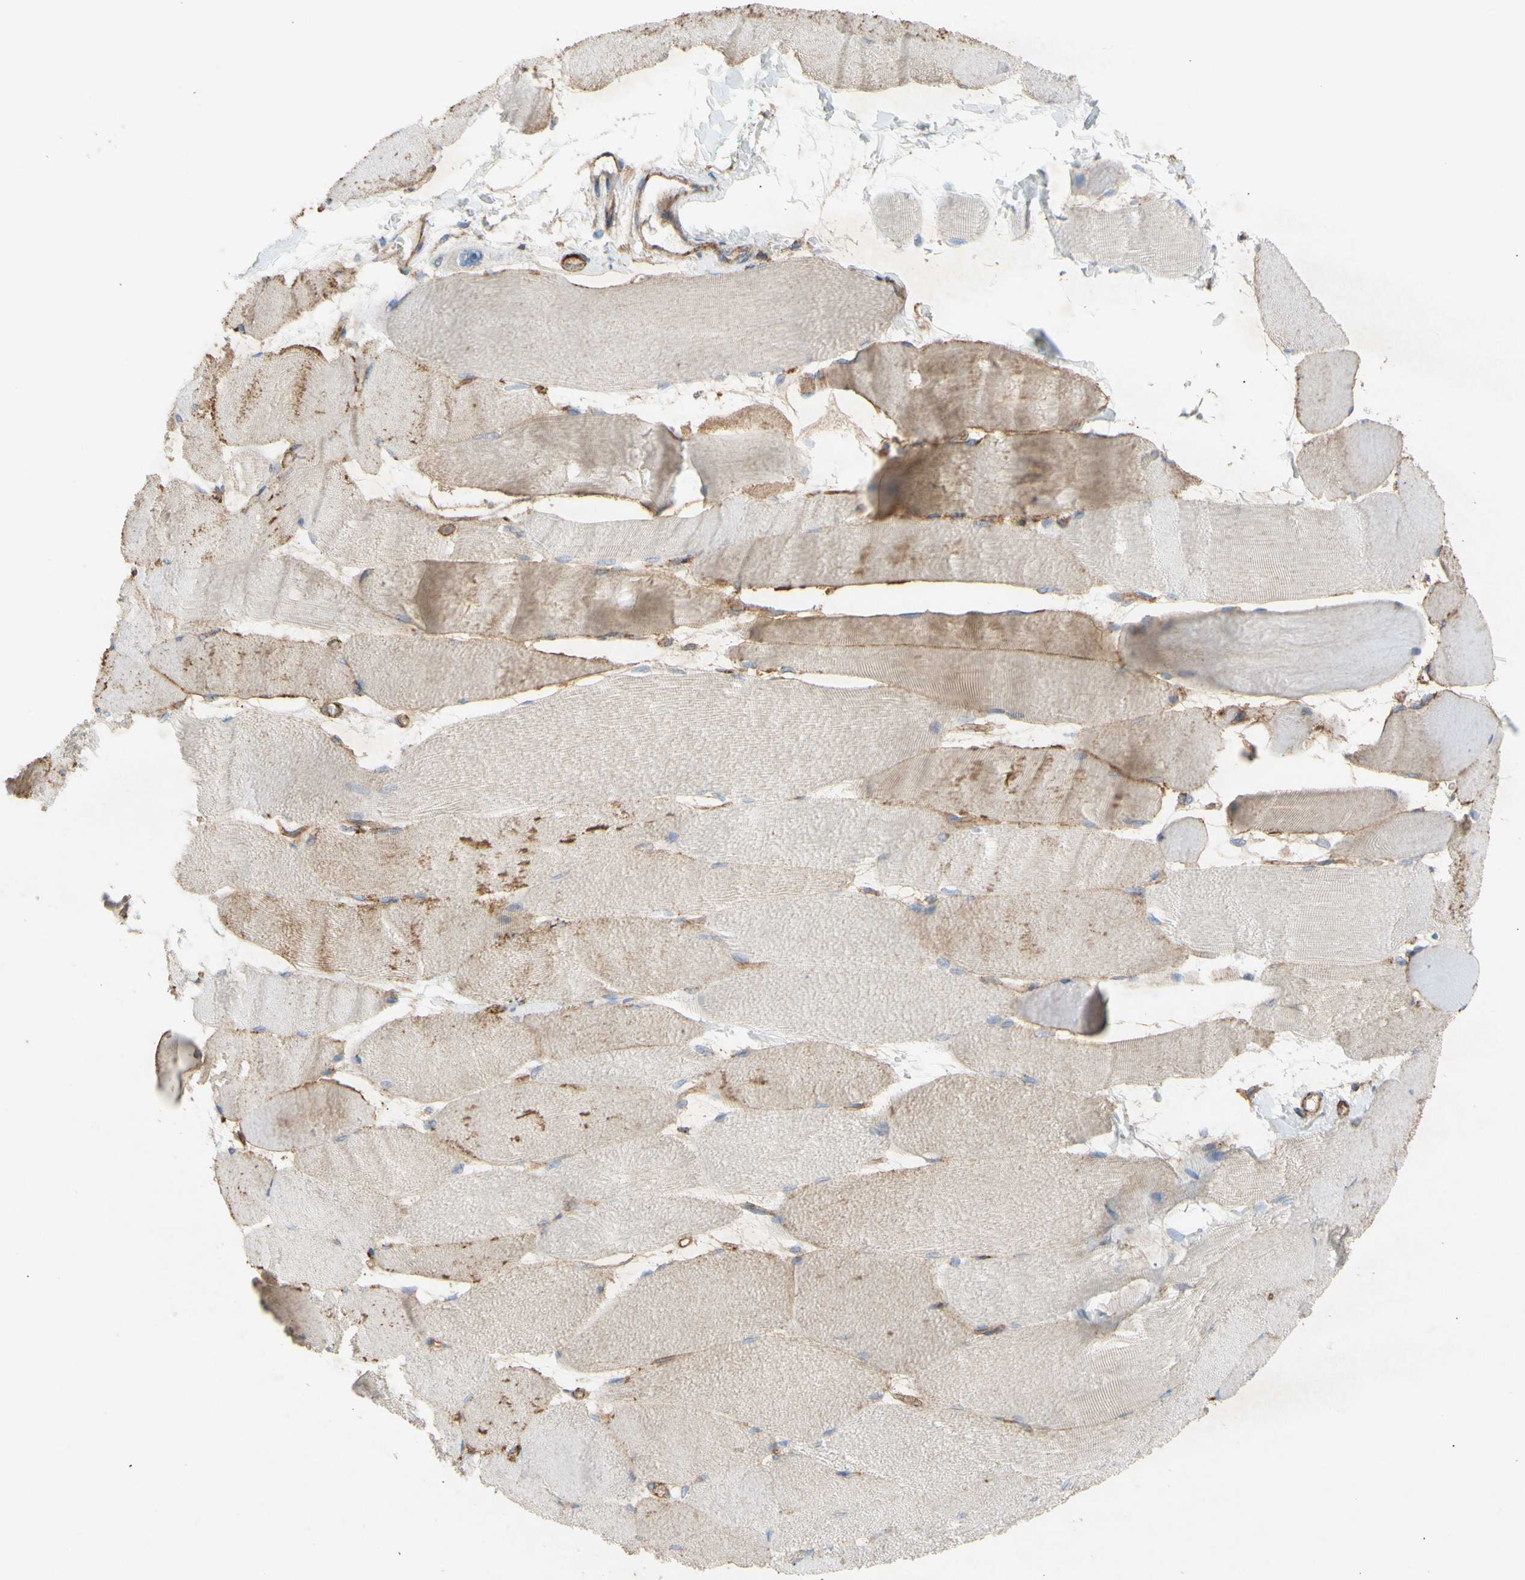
{"staining": {"intensity": "weak", "quantity": "25%-75%", "location": "cytoplasmic/membranous"}, "tissue": "skeletal muscle", "cell_type": "Myocytes", "image_type": "normal", "snomed": [{"axis": "morphology", "description": "Normal tissue, NOS"}, {"axis": "morphology", "description": "Squamous cell carcinoma, NOS"}, {"axis": "topography", "description": "Skeletal muscle"}], "caption": "Immunohistochemistry (IHC) image of benign human skeletal muscle stained for a protein (brown), which exhibits low levels of weak cytoplasmic/membranous positivity in about 25%-75% of myocytes.", "gene": "ATP2A3", "patient": {"sex": "male", "age": 51}}